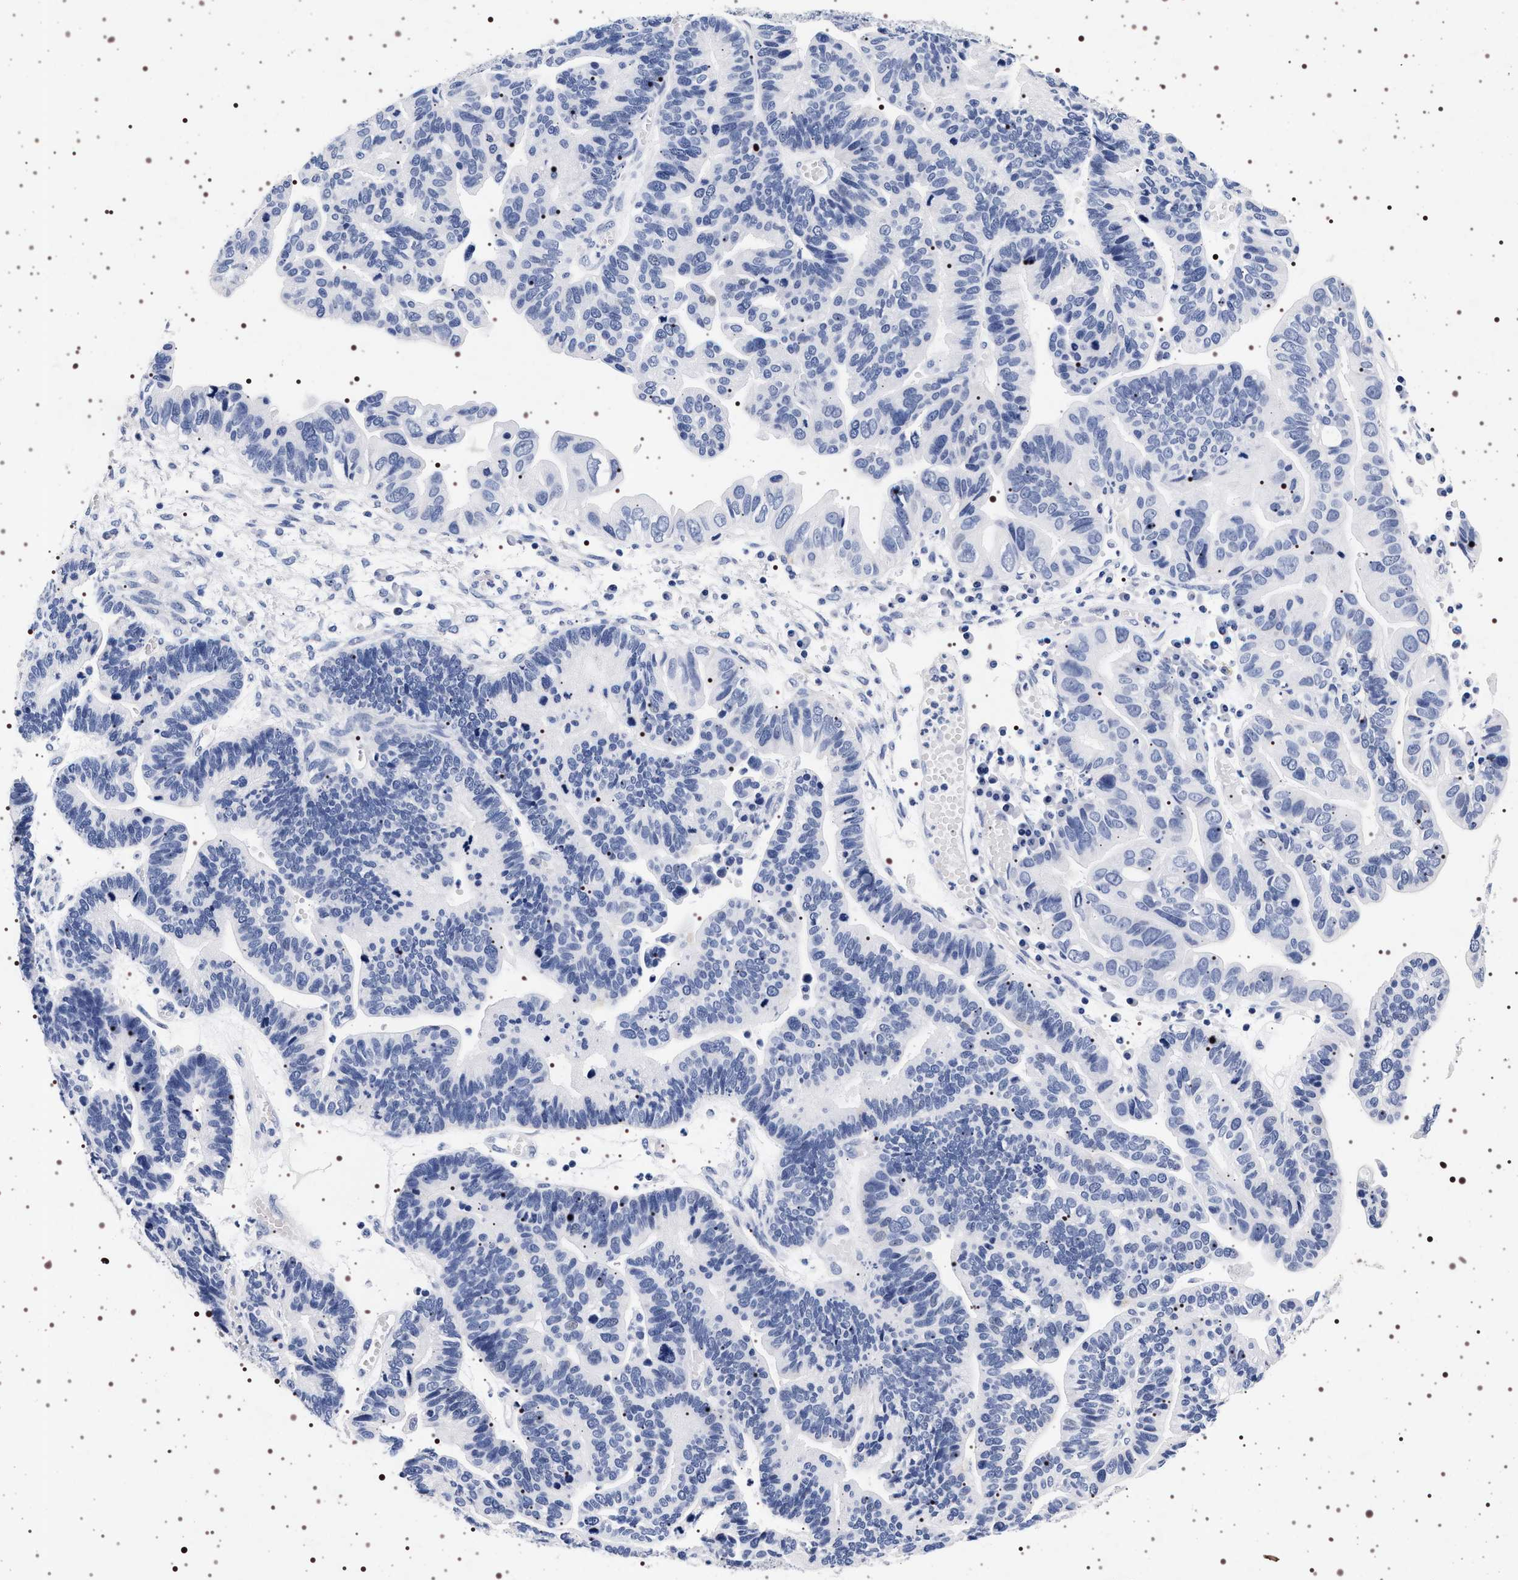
{"staining": {"intensity": "negative", "quantity": "none", "location": "none"}, "tissue": "ovarian cancer", "cell_type": "Tumor cells", "image_type": "cancer", "snomed": [{"axis": "morphology", "description": "Cystadenocarcinoma, serous, NOS"}, {"axis": "topography", "description": "Ovary"}], "caption": "The image demonstrates no staining of tumor cells in ovarian serous cystadenocarcinoma.", "gene": "SYN1", "patient": {"sex": "female", "age": 56}}